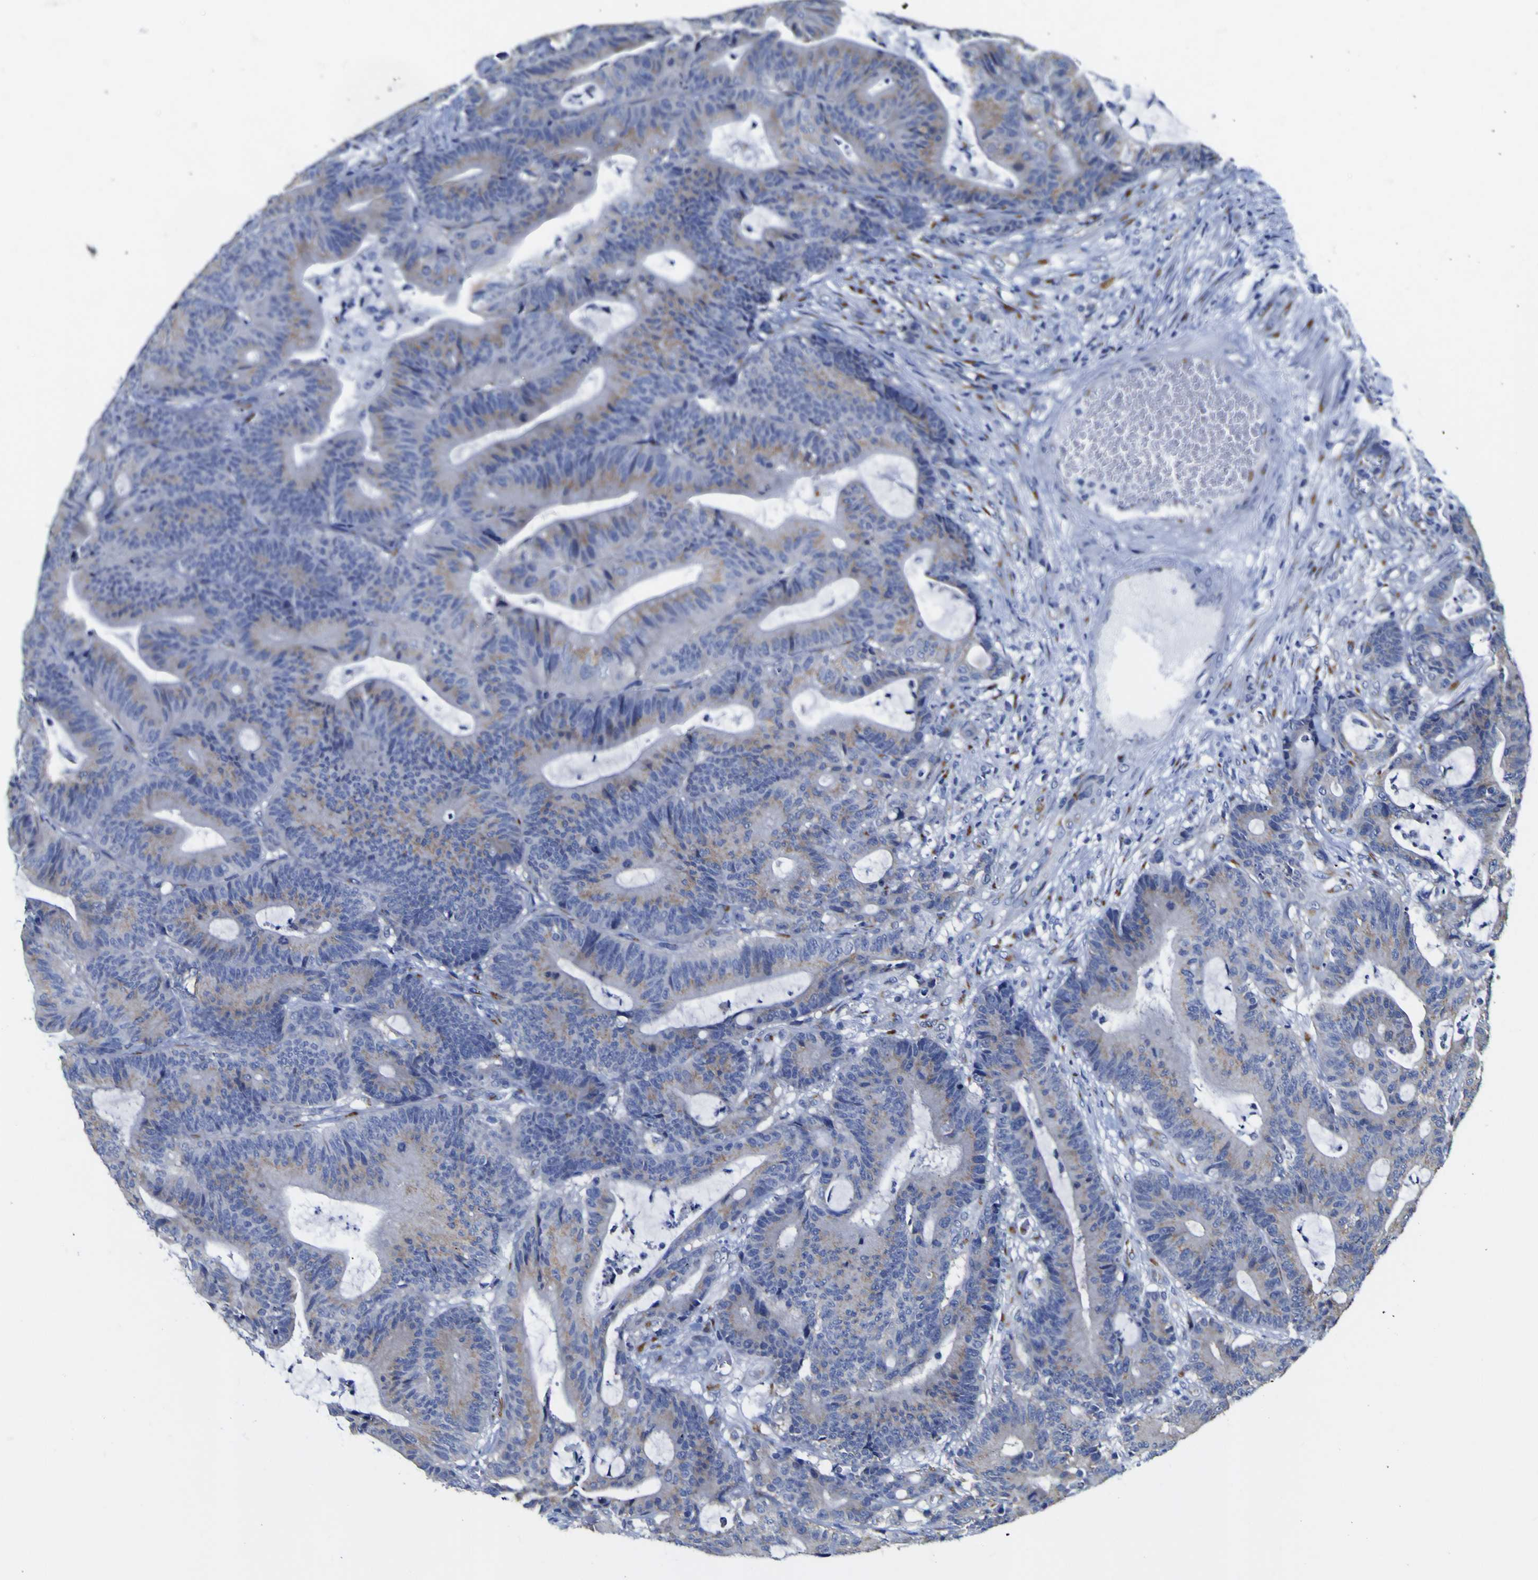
{"staining": {"intensity": "weak", "quantity": ">75%", "location": "cytoplasmic/membranous"}, "tissue": "colorectal cancer", "cell_type": "Tumor cells", "image_type": "cancer", "snomed": [{"axis": "morphology", "description": "Adenocarcinoma, NOS"}, {"axis": "topography", "description": "Colon"}], "caption": "Immunohistochemical staining of adenocarcinoma (colorectal) exhibits weak cytoplasmic/membranous protein expression in about >75% of tumor cells.", "gene": "GOLM1", "patient": {"sex": "female", "age": 84}}